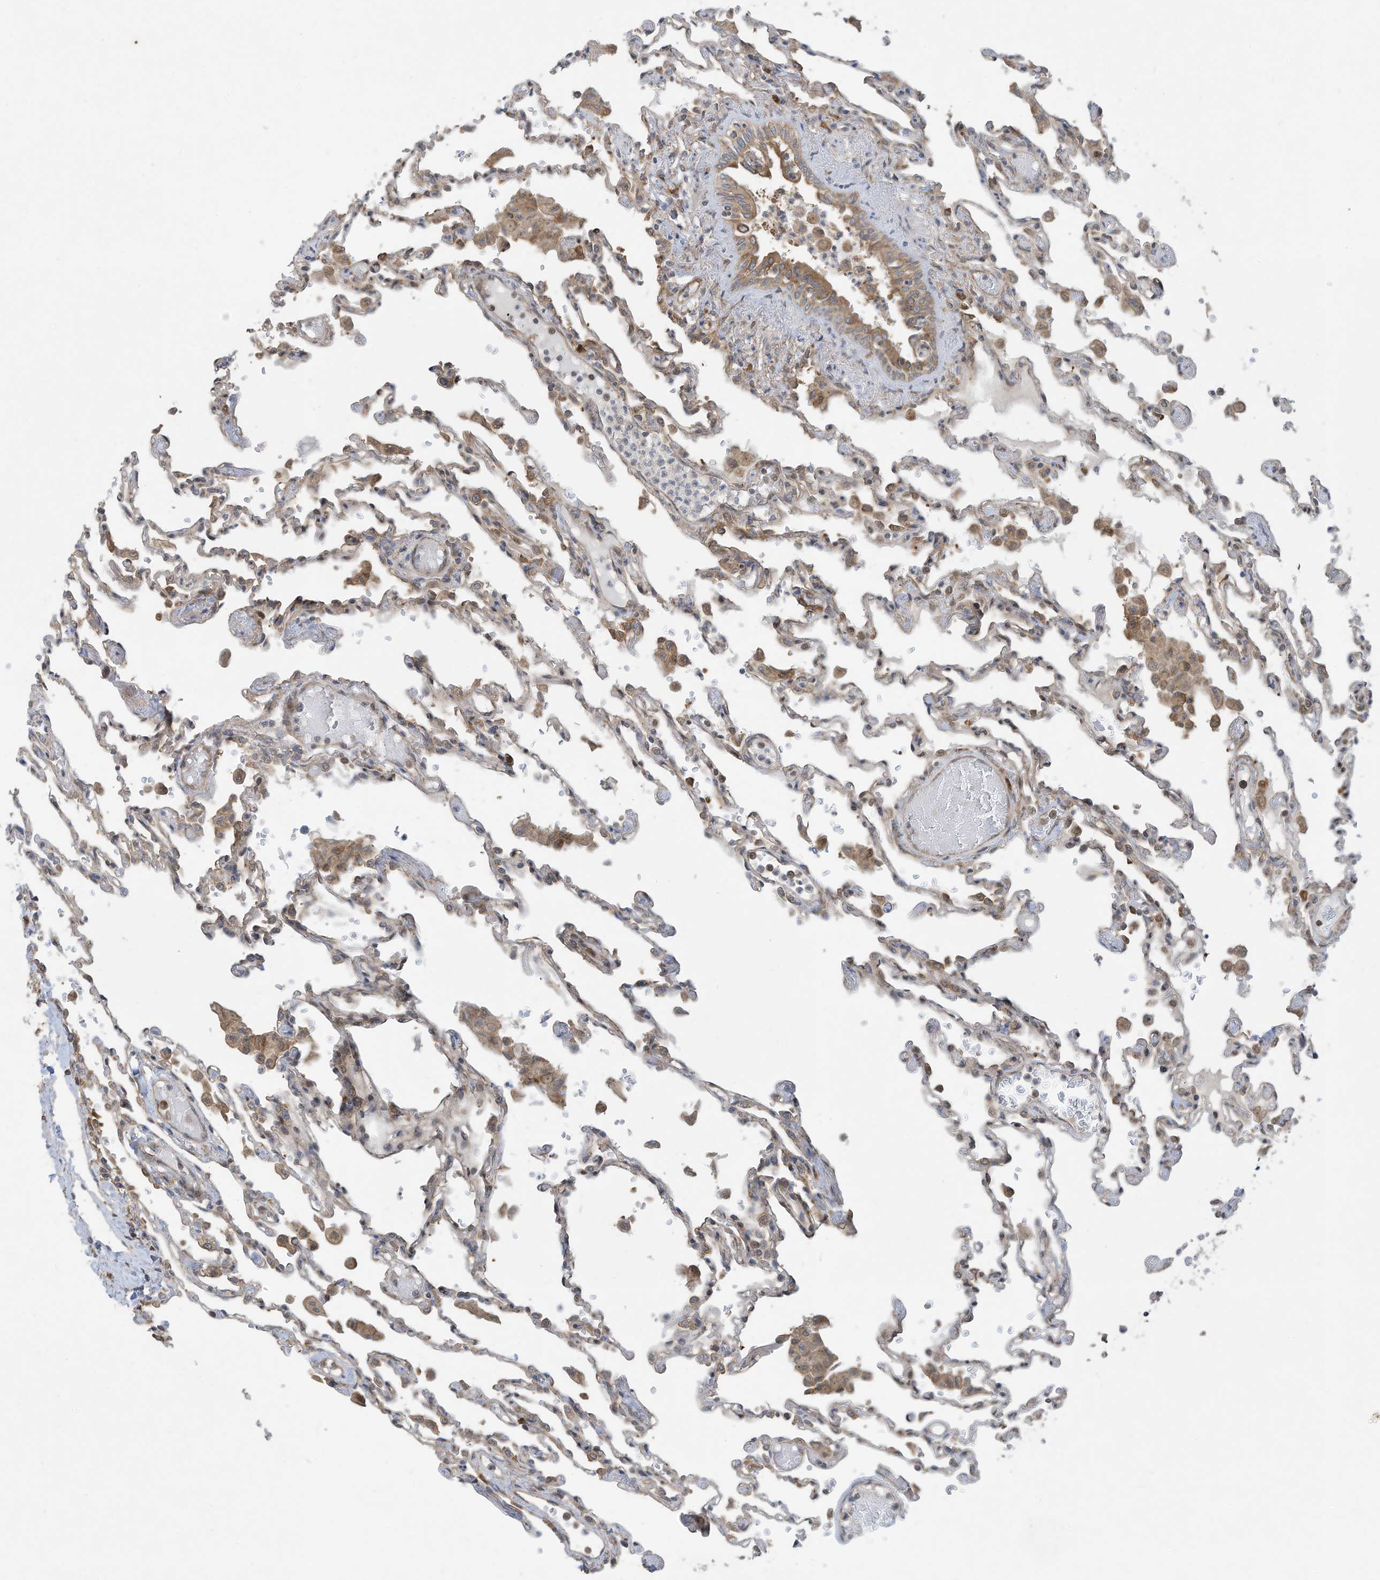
{"staining": {"intensity": "weak", "quantity": "<25%", "location": "cytoplasmic/membranous"}, "tissue": "lung", "cell_type": "Alveolar cells", "image_type": "normal", "snomed": [{"axis": "morphology", "description": "Normal tissue, NOS"}, {"axis": "topography", "description": "Bronchus"}, {"axis": "topography", "description": "Lung"}], "caption": "A photomicrograph of human lung is negative for staining in alveolar cells. (Stains: DAB immunohistochemistry with hematoxylin counter stain, Microscopy: brightfield microscopy at high magnification).", "gene": "USE1", "patient": {"sex": "female", "age": 49}}